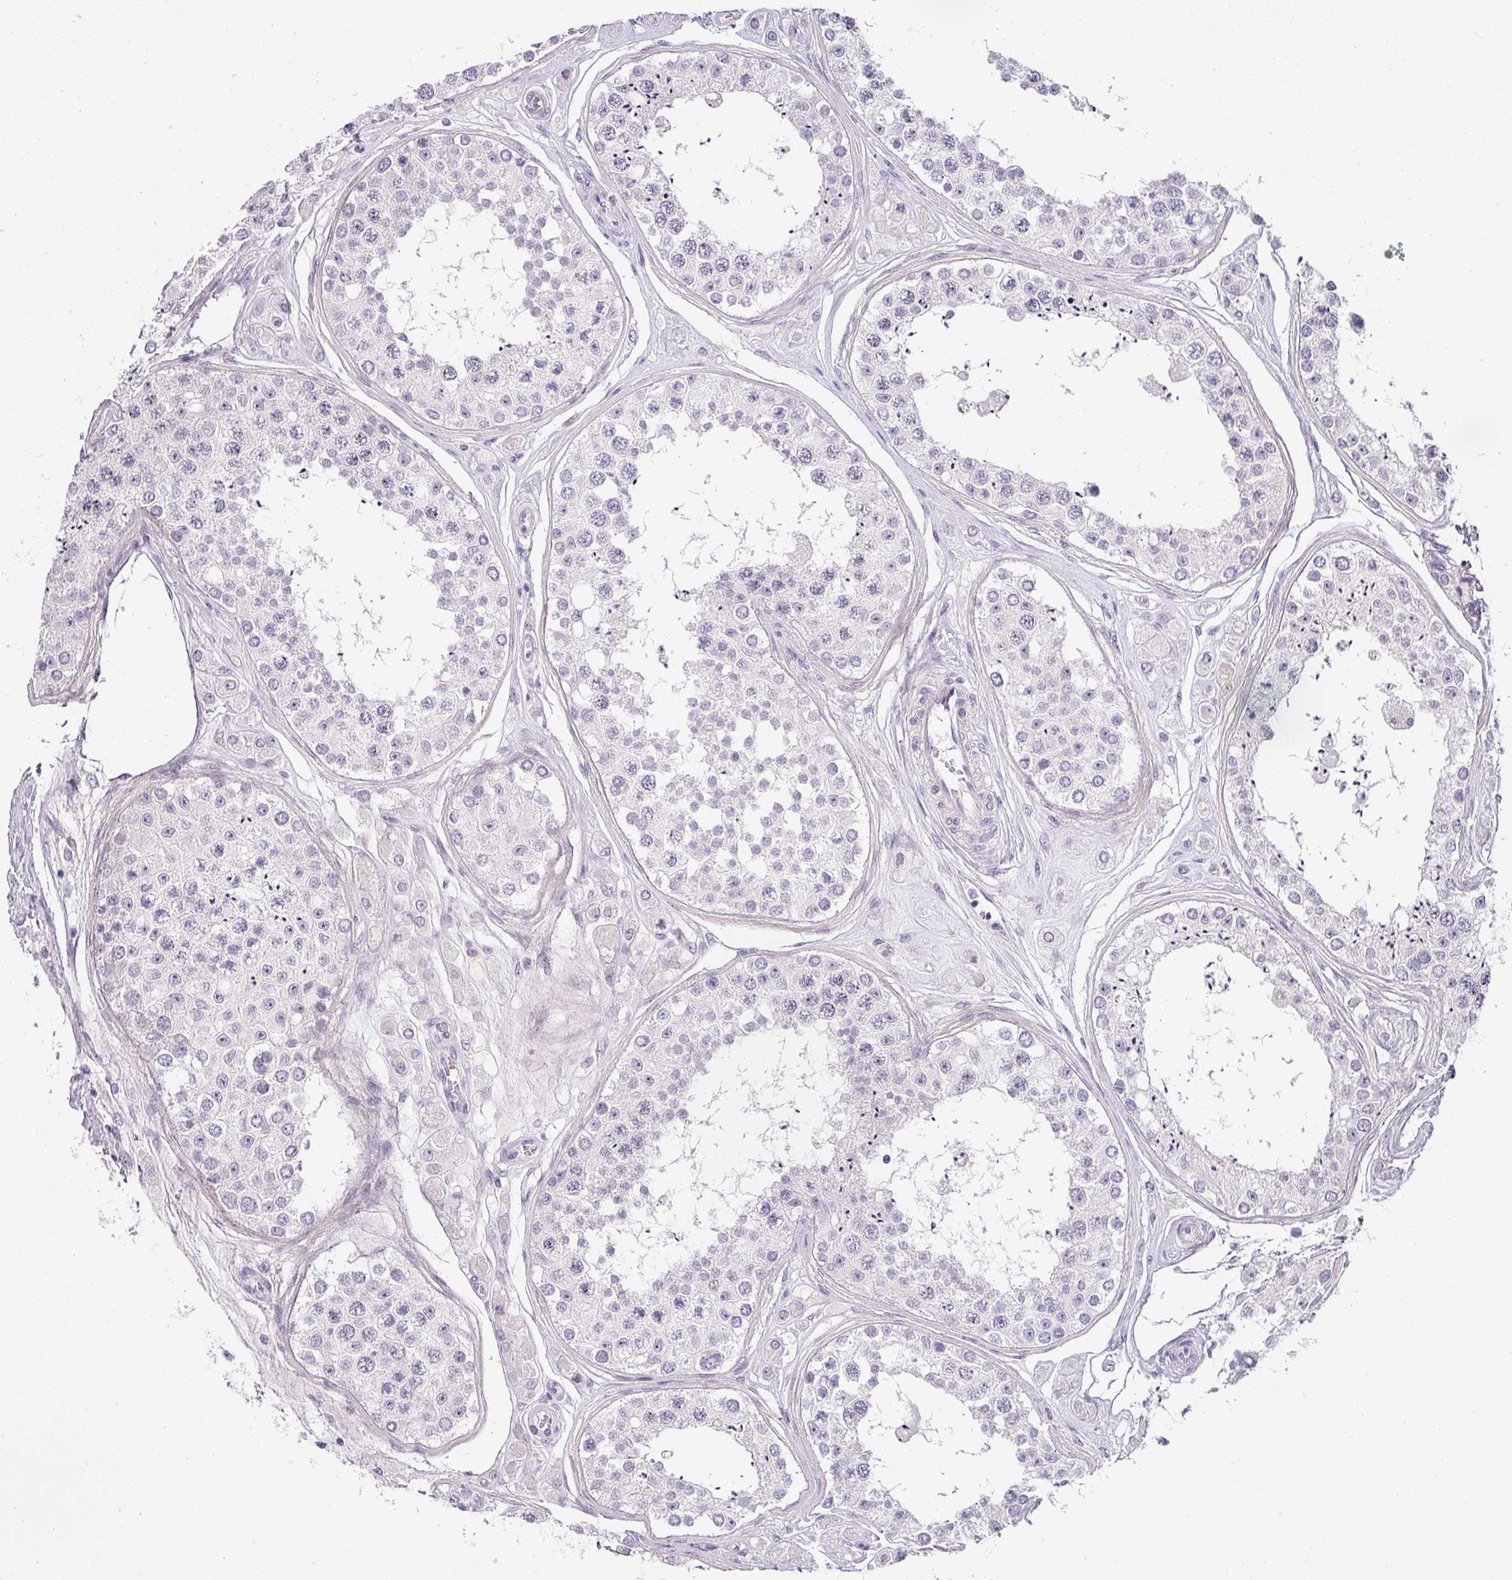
{"staining": {"intensity": "negative", "quantity": "none", "location": "none"}, "tissue": "testis", "cell_type": "Cells in seminiferous ducts", "image_type": "normal", "snomed": [{"axis": "morphology", "description": "Normal tissue, NOS"}, {"axis": "topography", "description": "Testis"}], "caption": "This is a histopathology image of IHC staining of normal testis, which shows no staining in cells in seminiferous ducts.", "gene": "BTLA", "patient": {"sex": "male", "age": 25}}